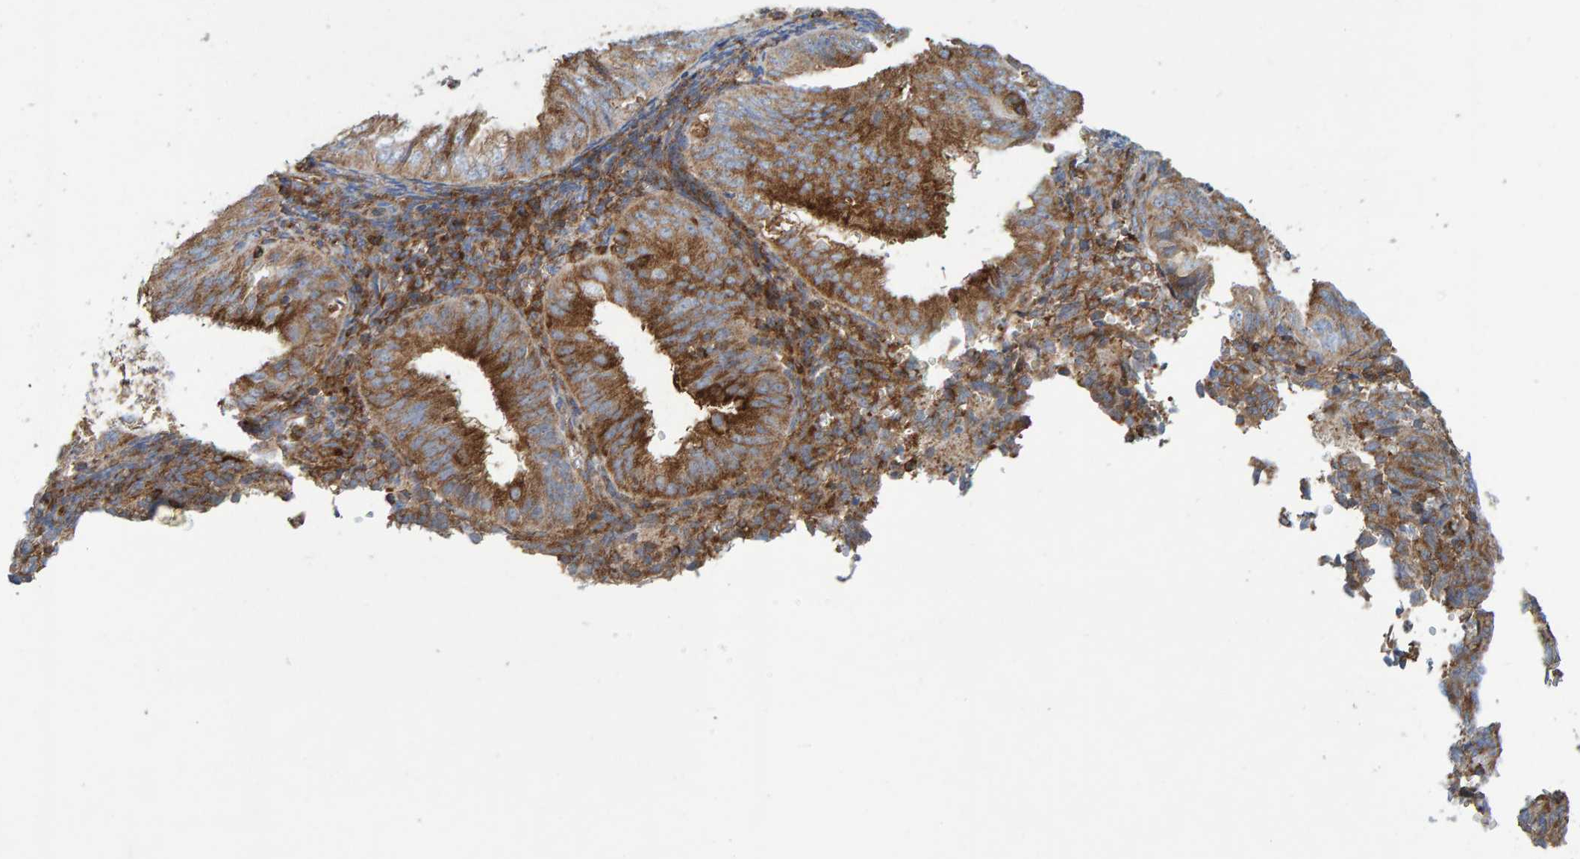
{"staining": {"intensity": "strong", "quantity": ">75%", "location": "cytoplasmic/membranous"}, "tissue": "endometrial cancer", "cell_type": "Tumor cells", "image_type": "cancer", "snomed": [{"axis": "morphology", "description": "Normal tissue, NOS"}, {"axis": "morphology", "description": "Adenocarcinoma, NOS"}, {"axis": "topography", "description": "Endometrium"}], "caption": "This is an image of immunohistochemistry (IHC) staining of endometrial cancer, which shows strong positivity in the cytoplasmic/membranous of tumor cells.", "gene": "MVP", "patient": {"sex": "female", "age": 53}}